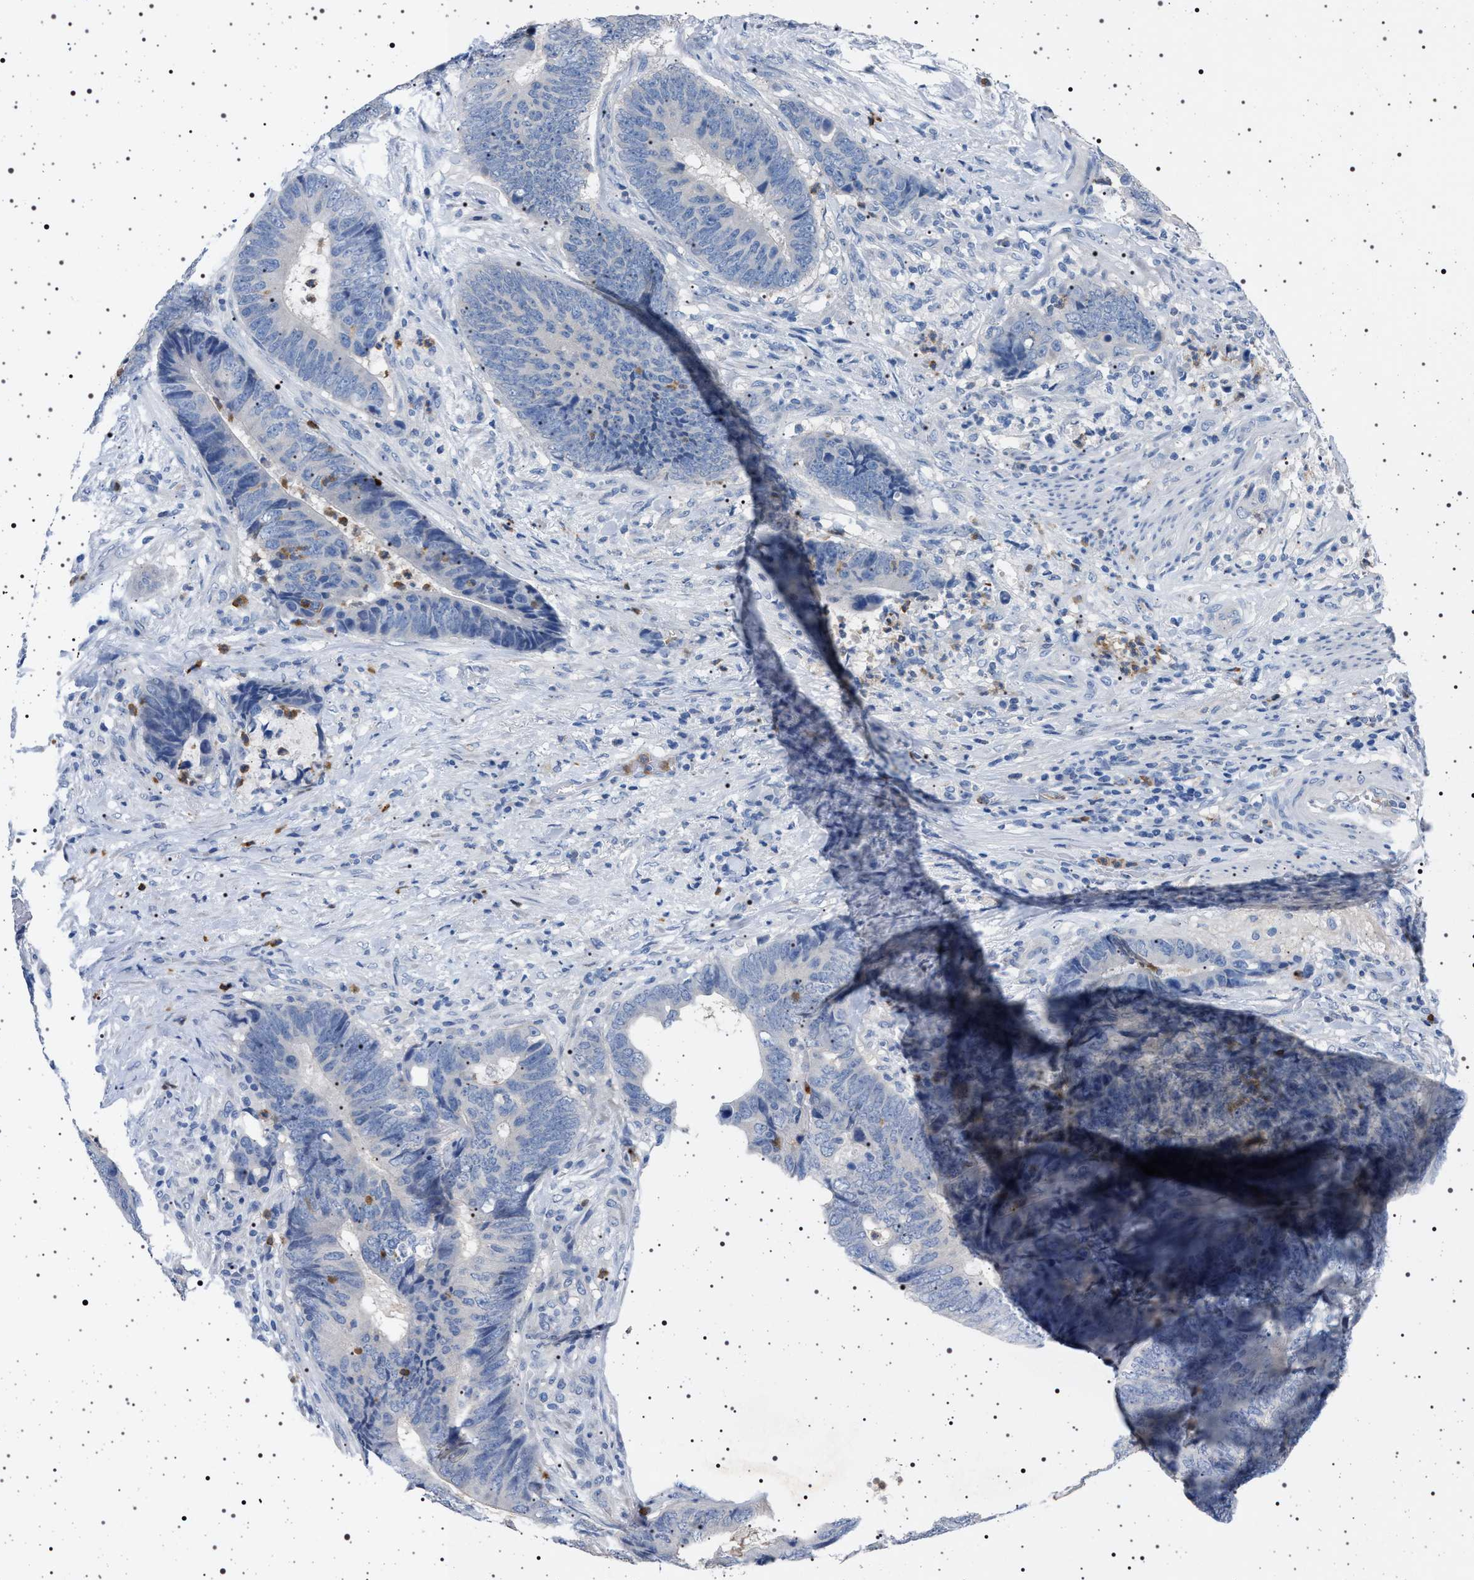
{"staining": {"intensity": "negative", "quantity": "none", "location": "none"}, "tissue": "colorectal cancer", "cell_type": "Tumor cells", "image_type": "cancer", "snomed": [{"axis": "morphology", "description": "Adenocarcinoma, NOS"}, {"axis": "topography", "description": "Colon"}], "caption": "Tumor cells are negative for protein expression in human colorectal cancer (adenocarcinoma).", "gene": "NAT9", "patient": {"sex": "male", "age": 56}}